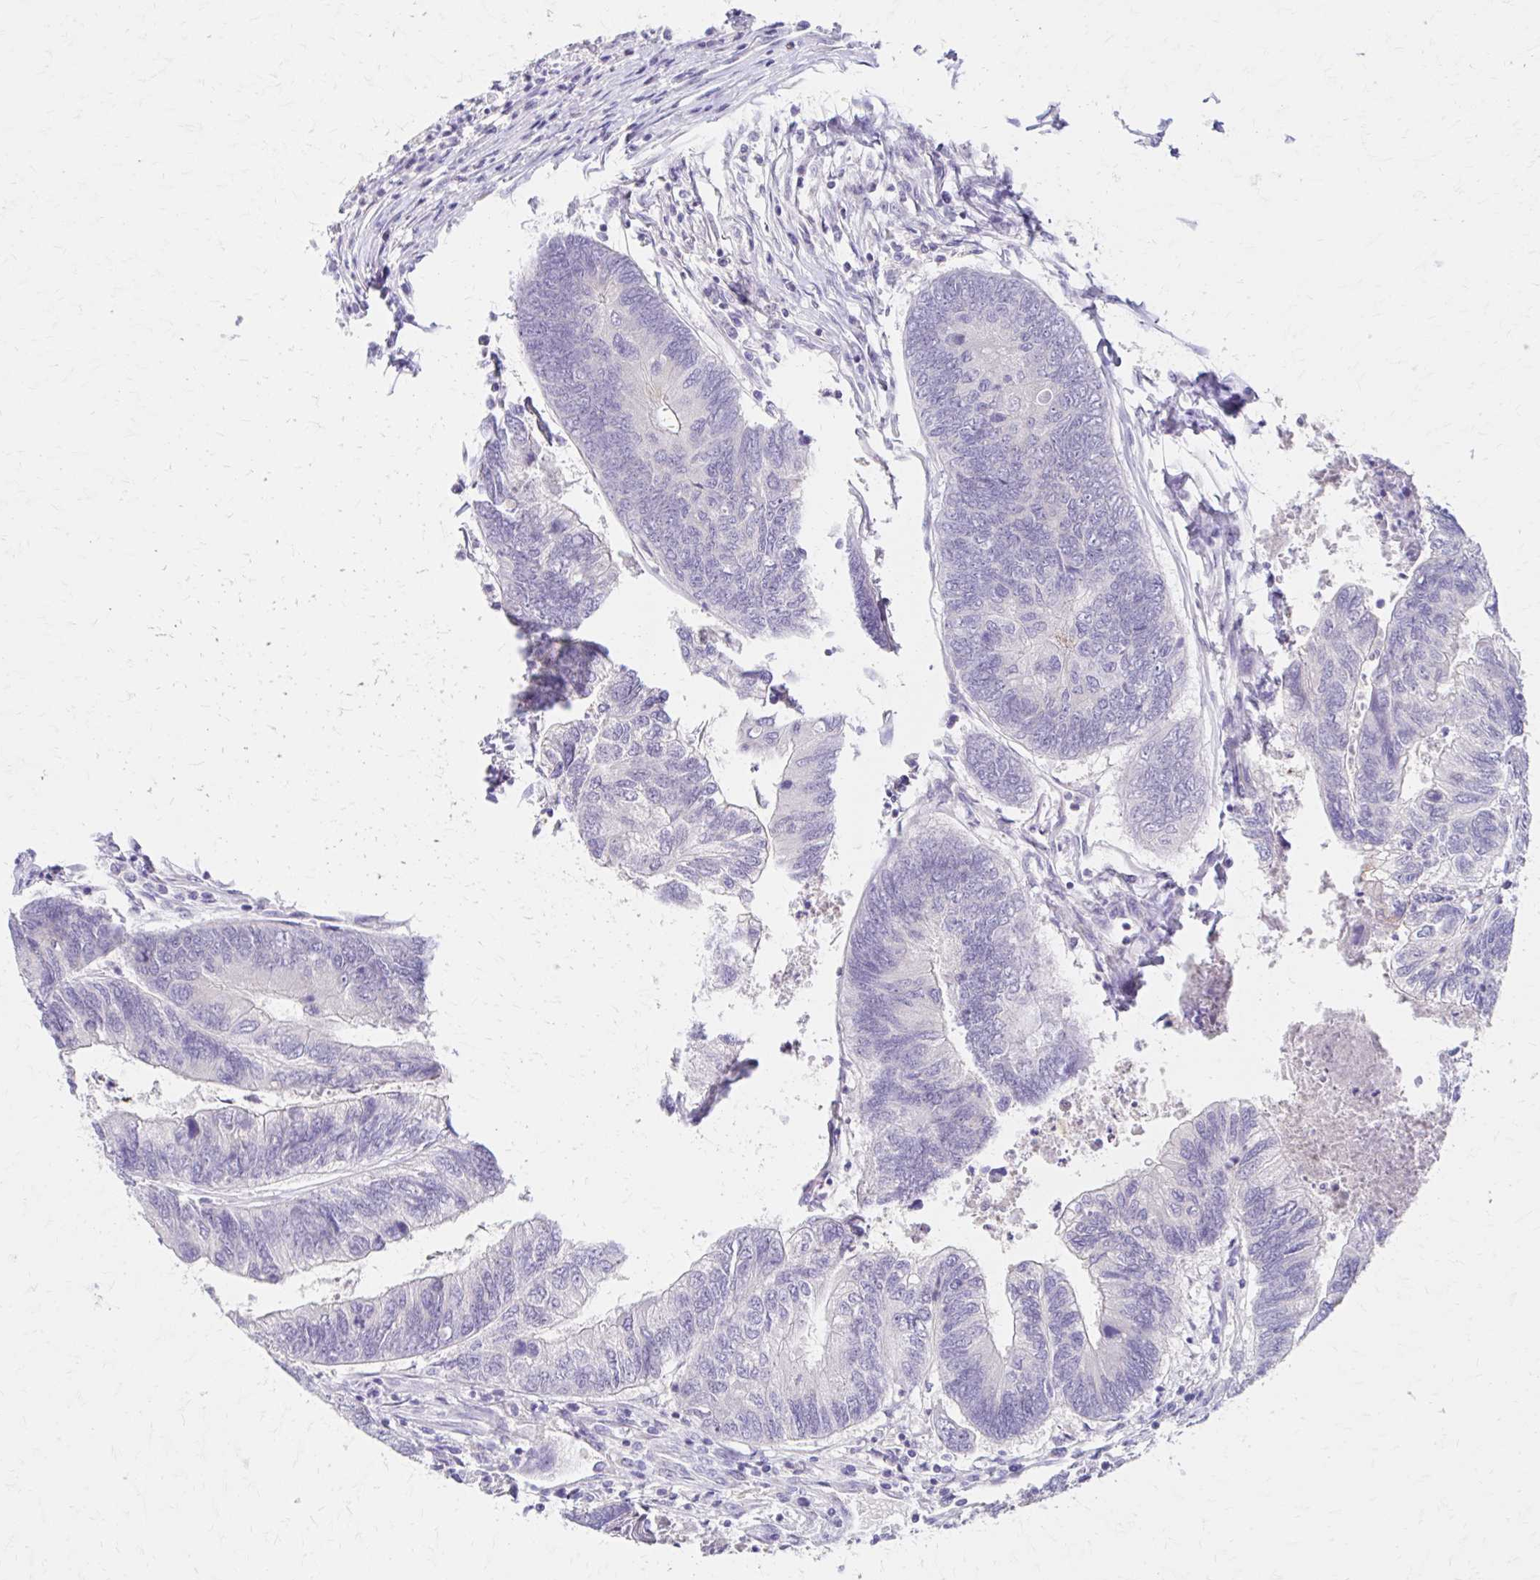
{"staining": {"intensity": "negative", "quantity": "none", "location": "none"}, "tissue": "colorectal cancer", "cell_type": "Tumor cells", "image_type": "cancer", "snomed": [{"axis": "morphology", "description": "Adenocarcinoma, NOS"}, {"axis": "topography", "description": "Colon"}], "caption": "Immunohistochemistry histopathology image of neoplastic tissue: colorectal cancer (adenocarcinoma) stained with DAB displays no significant protein positivity in tumor cells. Brightfield microscopy of immunohistochemistry (IHC) stained with DAB (brown) and hematoxylin (blue), captured at high magnification.", "gene": "AZGP1", "patient": {"sex": "female", "age": 67}}